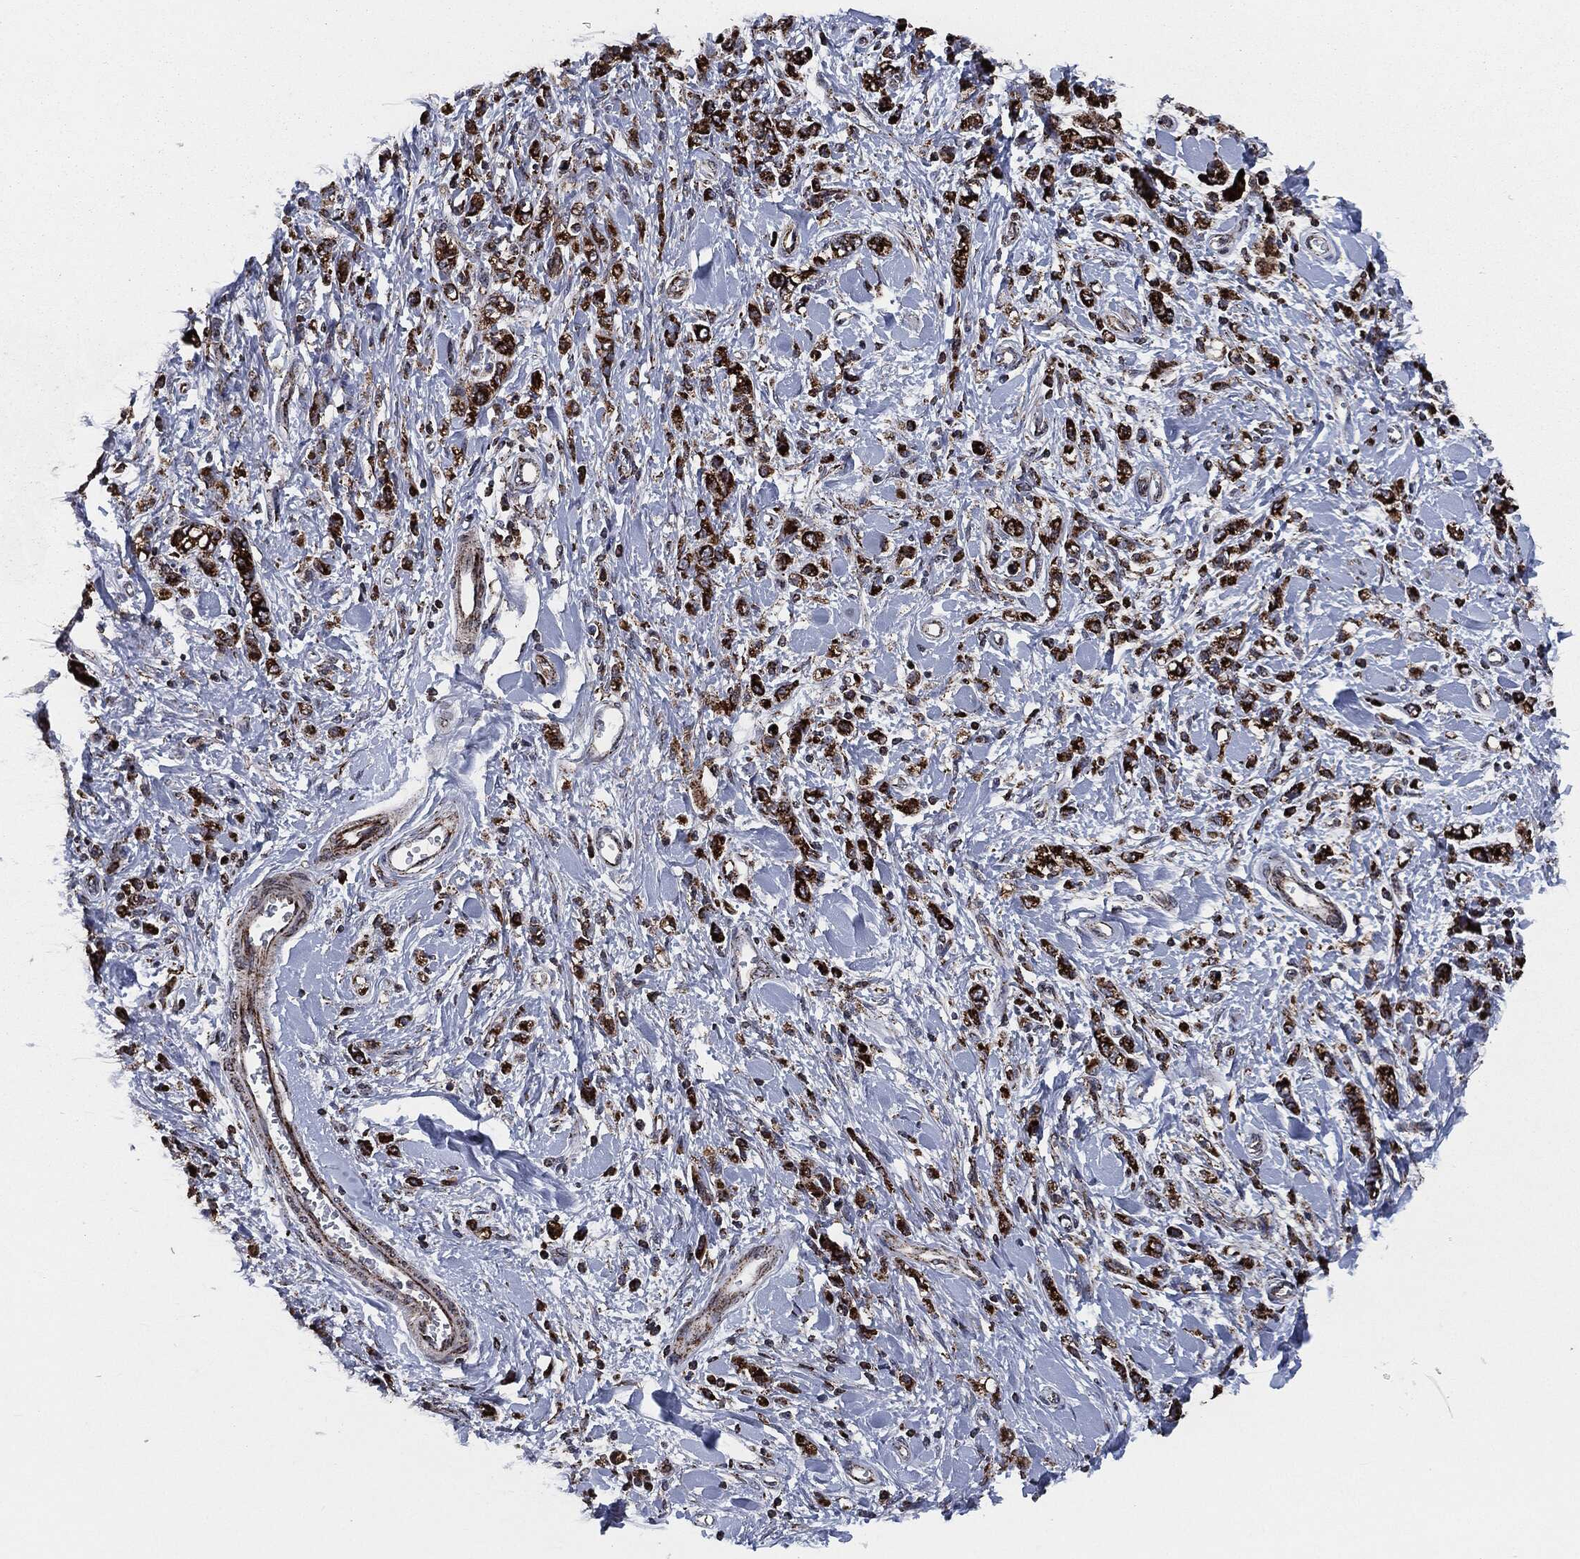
{"staining": {"intensity": "strong", "quantity": ">75%", "location": "cytoplasmic/membranous"}, "tissue": "stomach cancer", "cell_type": "Tumor cells", "image_type": "cancer", "snomed": [{"axis": "morphology", "description": "Adenocarcinoma, NOS"}, {"axis": "topography", "description": "Stomach"}], "caption": "An image of human stomach cancer stained for a protein reveals strong cytoplasmic/membranous brown staining in tumor cells. (Stains: DAB in brown, nuclei in blue, Microscopy: brightfield microscopy at high magnification).", "gene": "FH", "patient": {"sex": "male", "age": 77}}